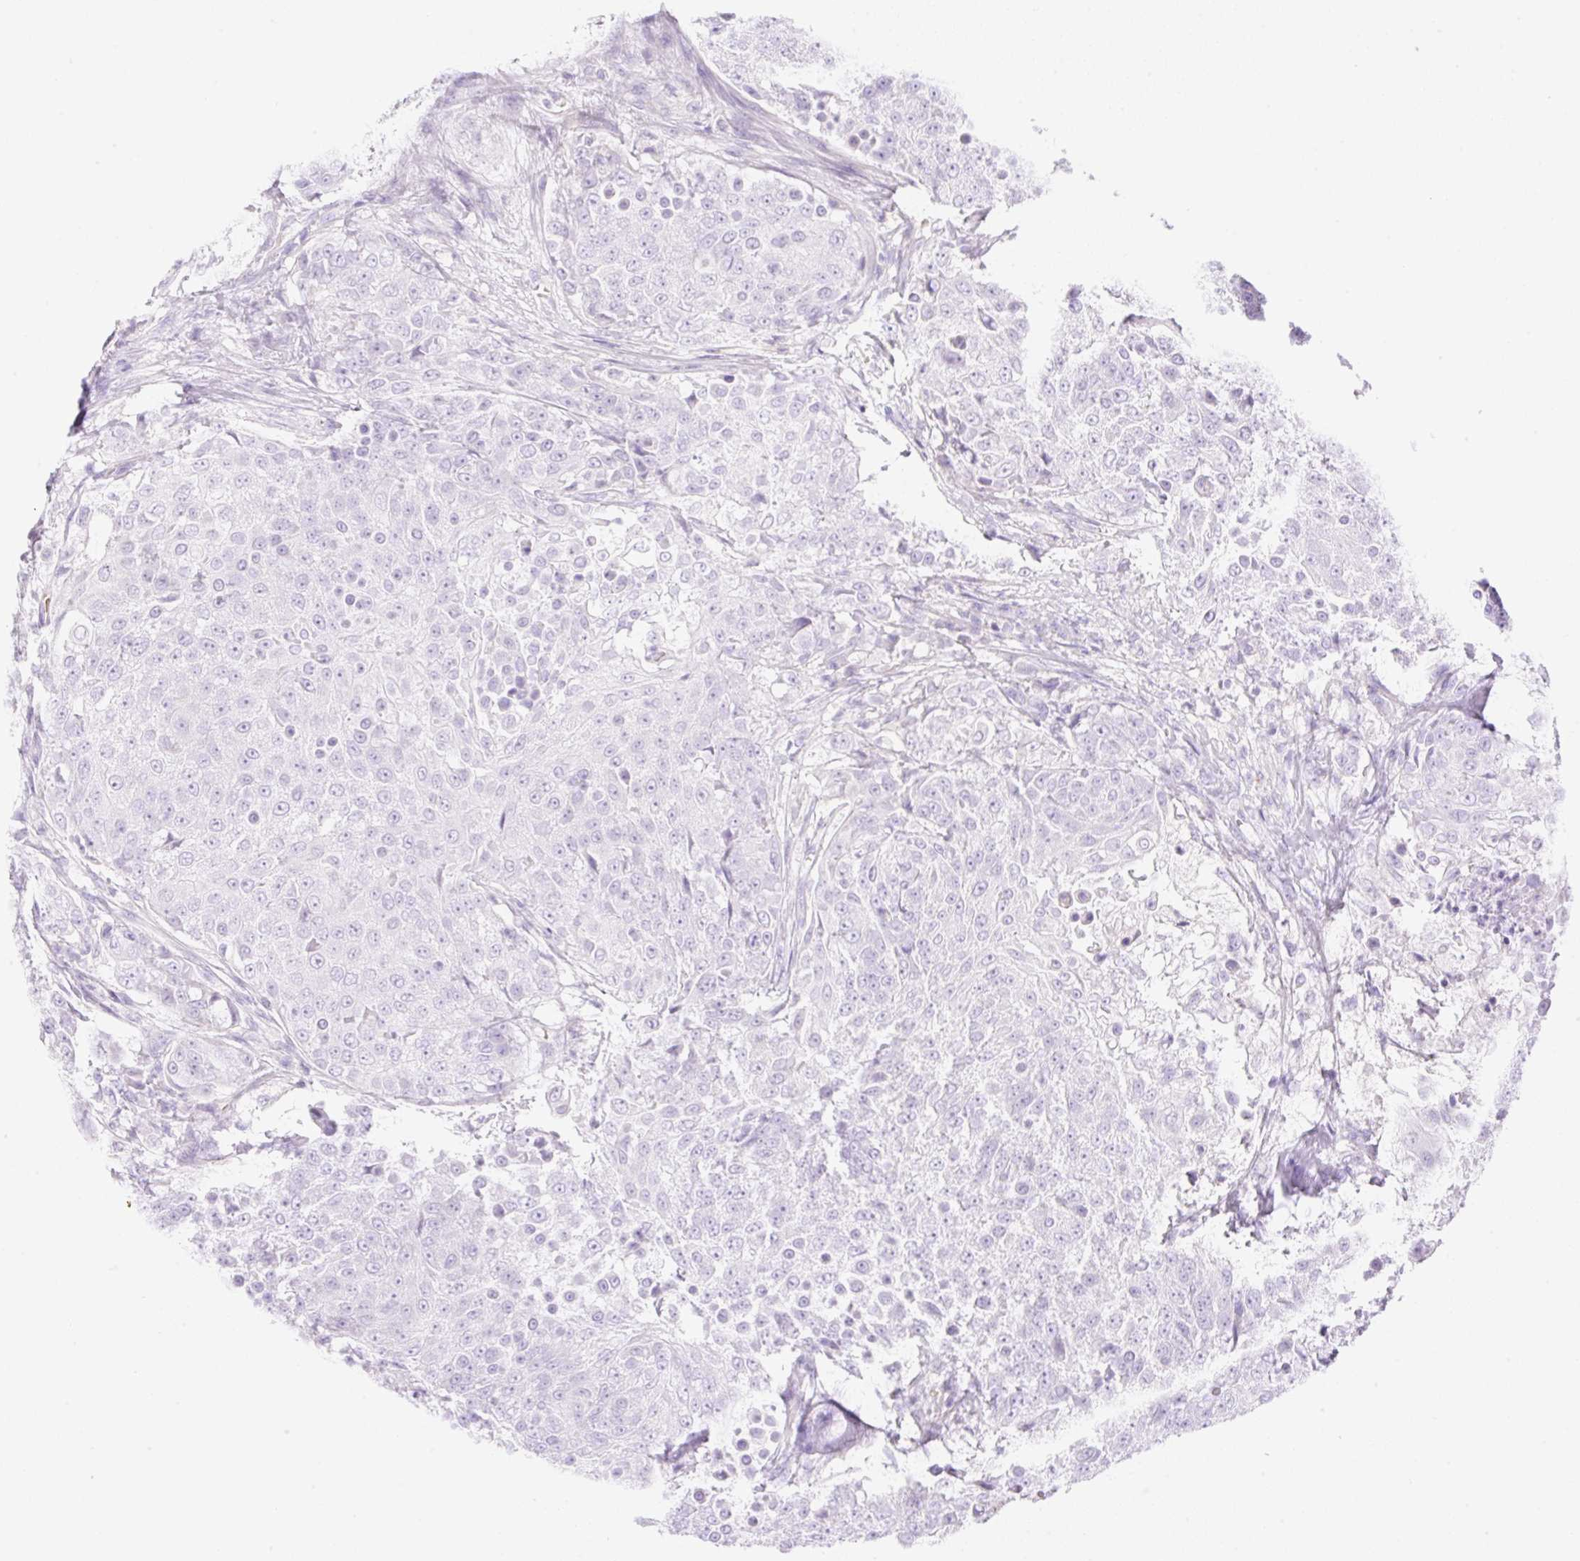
{"staining": {"intensity": "negative", "quantity": "none", "location": "none"}, "tissue": "urothelial cancer", "cell_type": "Tumor cells", "image_type": "cancer", "snomed": [{"axis": "morphology", "description": "Urothelial carcinoma, High grade"}, {"axis": "topography", "description": "Urinary bladder"}], "caption": "DAB immunohistochemical staining of human urothelial carcinoma (high-grade) shows no significant staining in tumor cells.", "gene": "CDX1", "patient": {"sex": "female", "age": 63}}